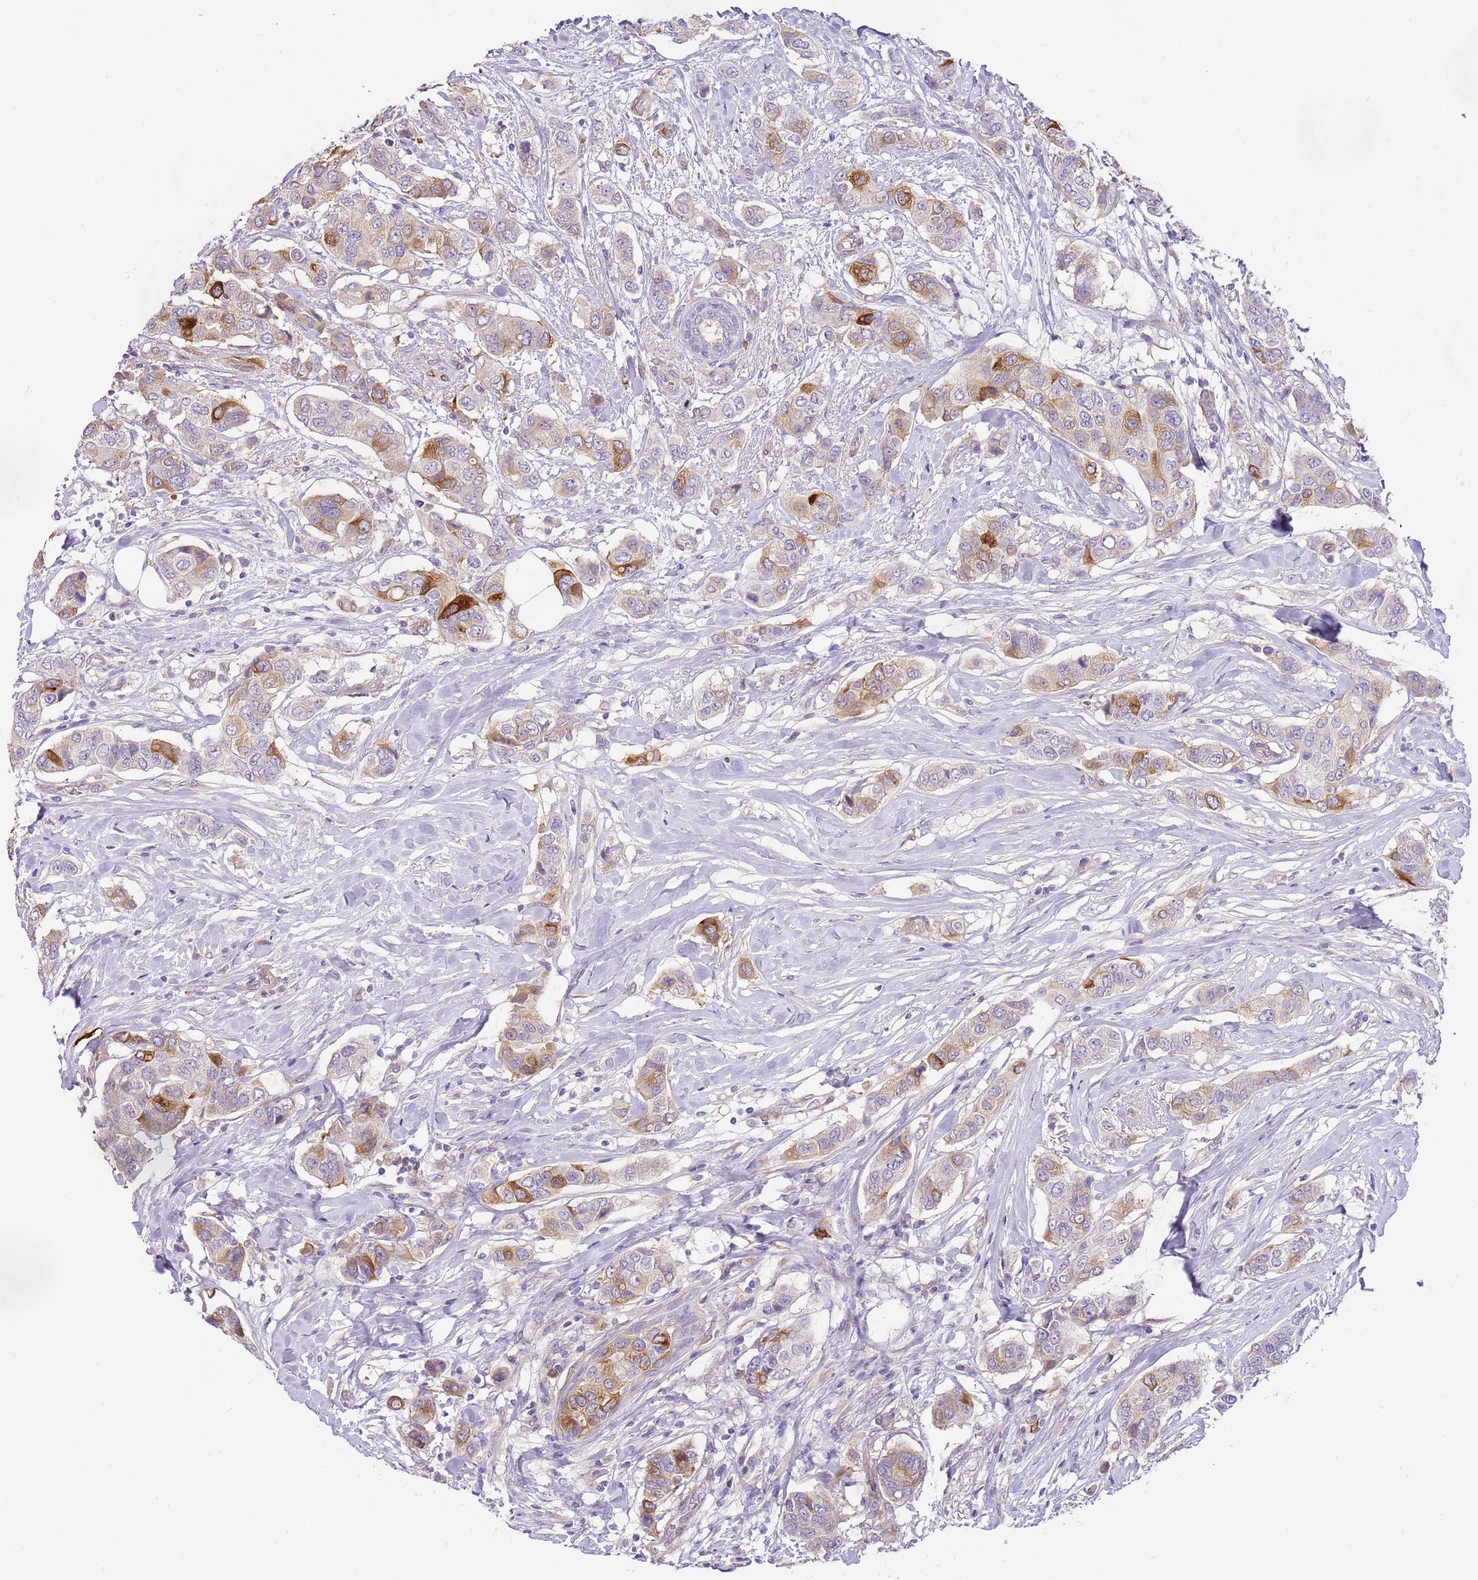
{"staining": {"intensity": "strong", "quantity": "<25%", "location": "cytoplasmic/membranous"}, "tissue": "breast cancer", "cell_type": "Tumor cells", "image_type": "cancer", "snomed": [{"axis": "morphology", "description": "Lobular carcinoma"}, {"axis": "topography", "description": "Breast"}], "caption": "This photomicrograph demonstrates breast cancer (lobular carcinoma) stained with IHC to label a protein in brown. The cytoplasmic/membranous of tumor cells show strong positivity for the protein. Nuclei are counter-stained blue.", "gene": "RFK", "patient": {"sex": "female", "age": 51}}